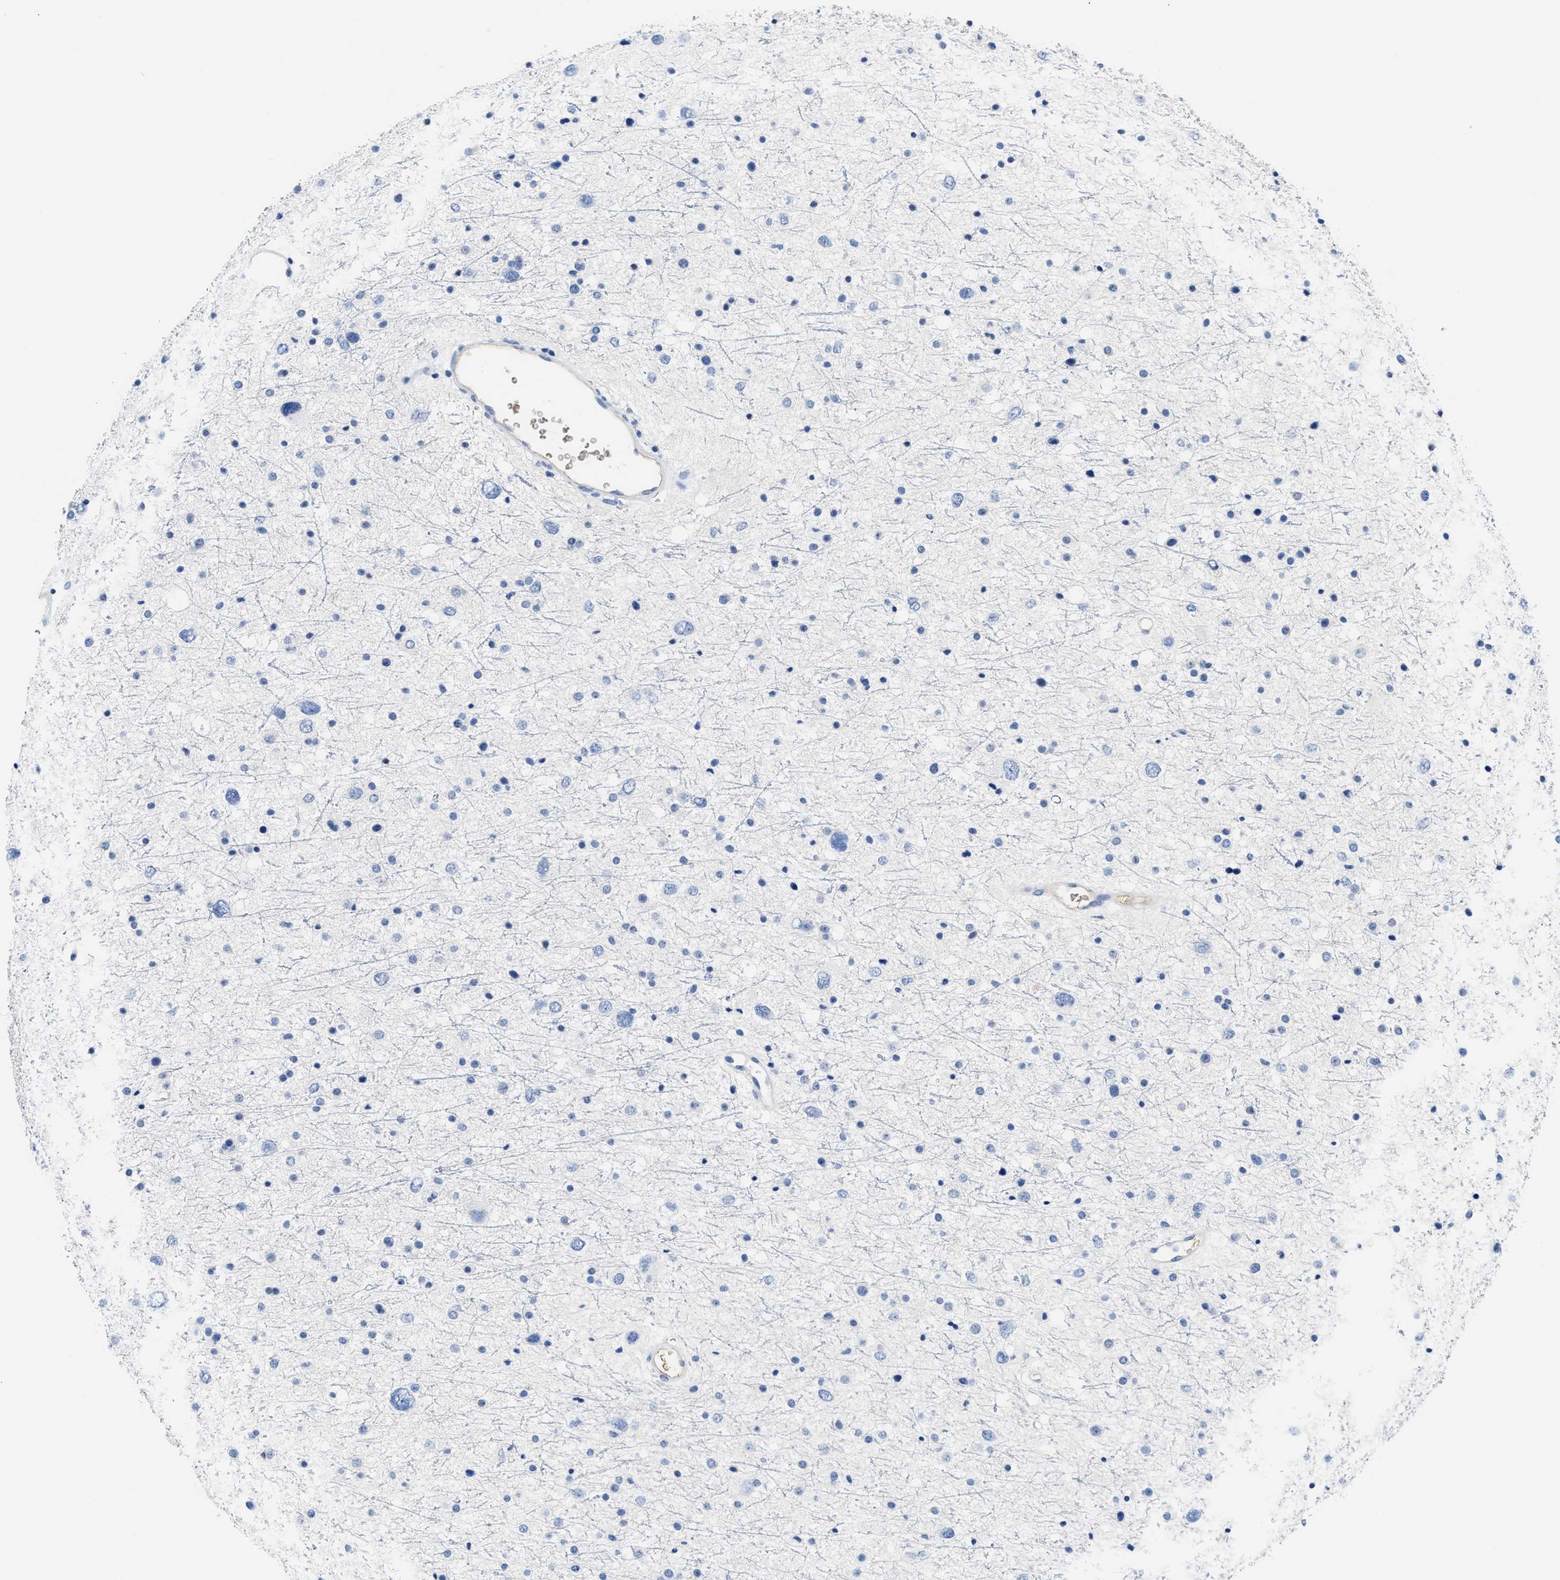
{"staining": {"intensity": "negative", "quantity": "none", "location": "none"}, "tissue": "glioma", "cell_type": "Tumor cells", "image_type": "cancer", "snomed": [{"axis": "morphology", "description": "Glioma, malignant, Low grade"}, {"axis": "topography", "description": "Brain"}], "caption": "Immunohistochemistry histopathology image of neoplastic tissue: glioma stained with DAB (3,3'-diaminobenzidine) demonstrates no significant protein positivity in tumor cells.", "gene": "GC", "patient": {"sex": "female", "age": 37}}